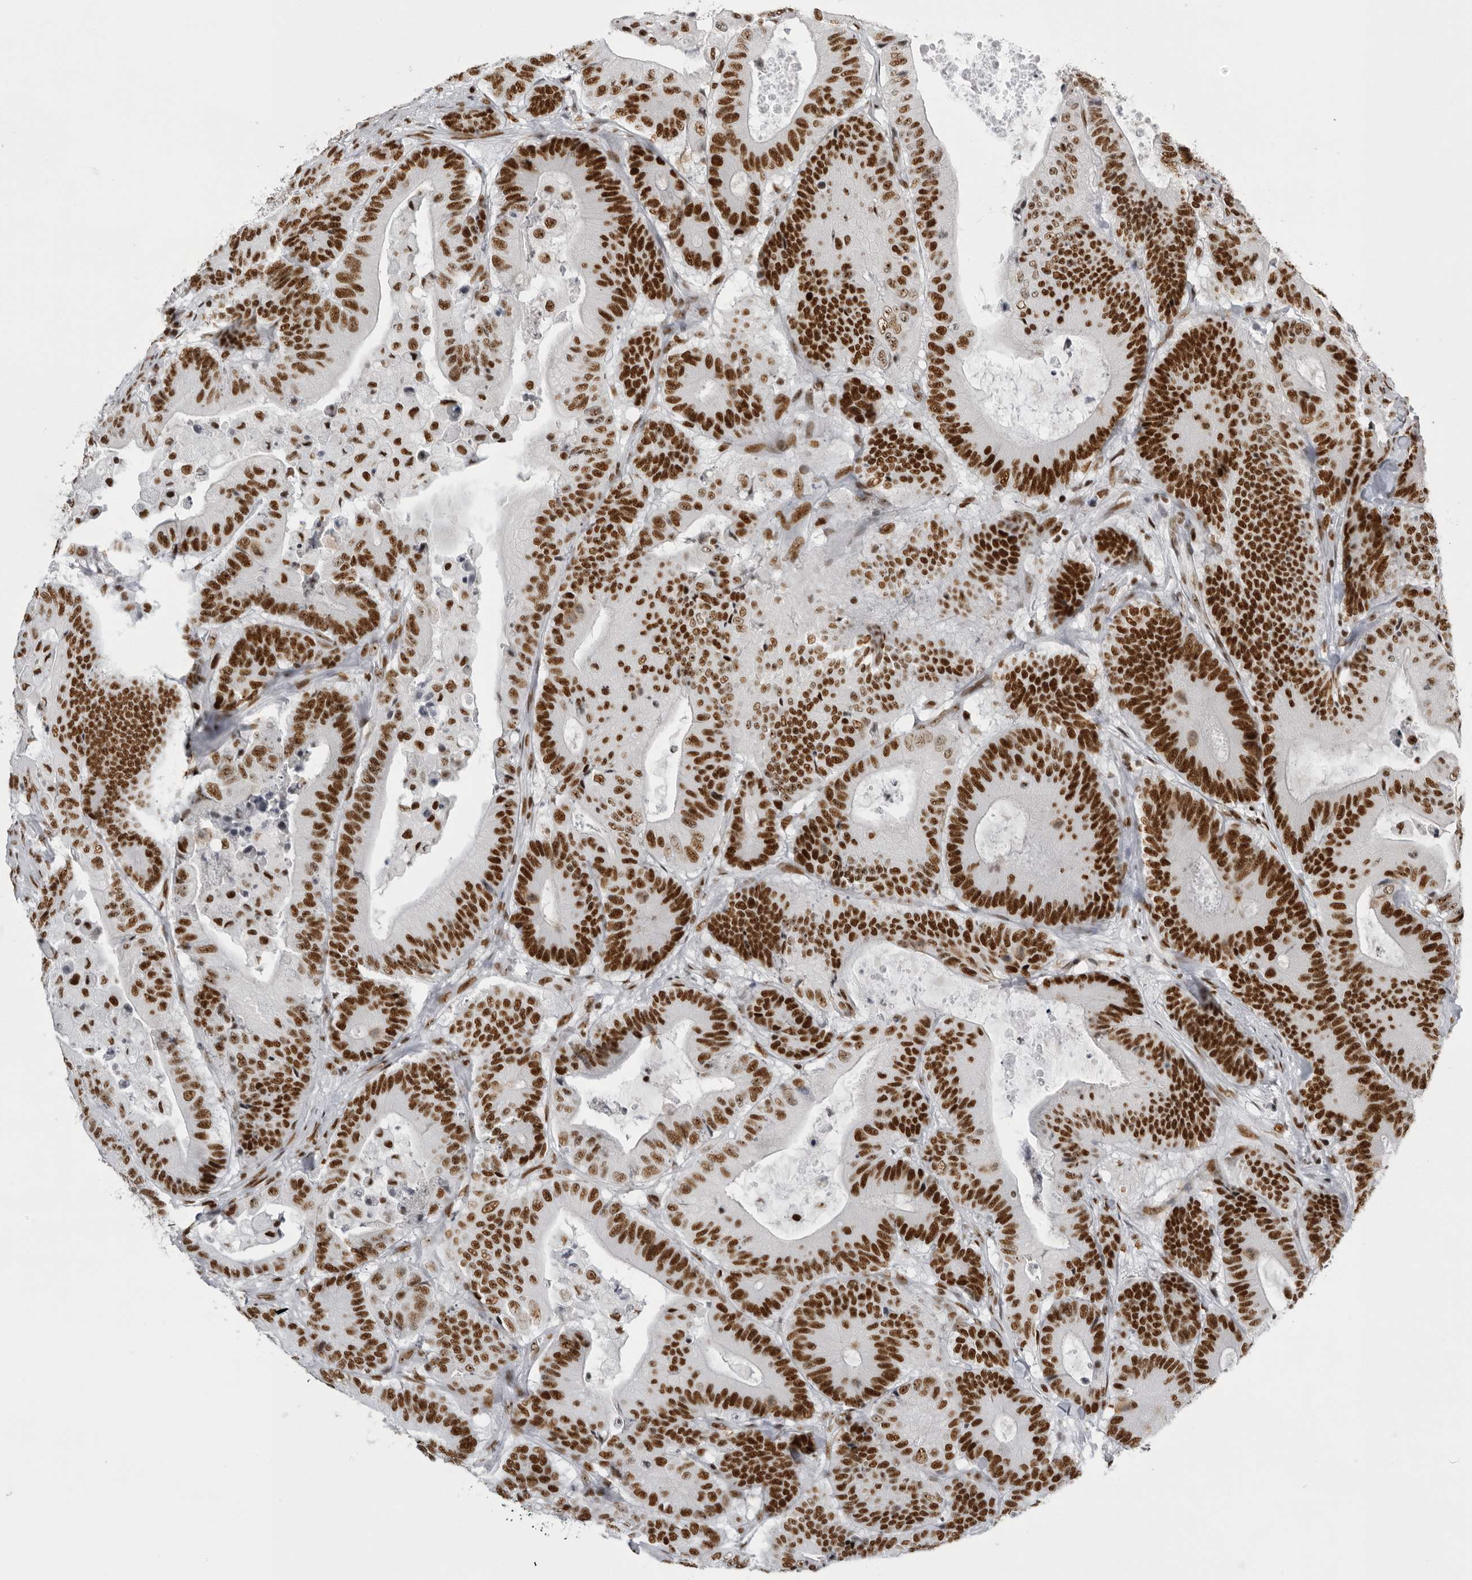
{"staining": {"intensity": "strong", "quantity": ">75%", "location": "nuclear"}, "tissue": "colorectal cancer", "cell_type": "Tumor cells", "image_type": "cancer", "snomed": [{"axis": "morphology", "description": "Adenocarcinoma, NOS"}, {"axis": "topography", "description": "Colon"}], "caption": "Colorectal cancer (adenocarcinoma) stained with DAB IHC exhibits high levels of strong nuclear expression in approximately >75% of tumor cells.", "gene": "DHX9", "patient": {"sex": "female", "age": 84}}